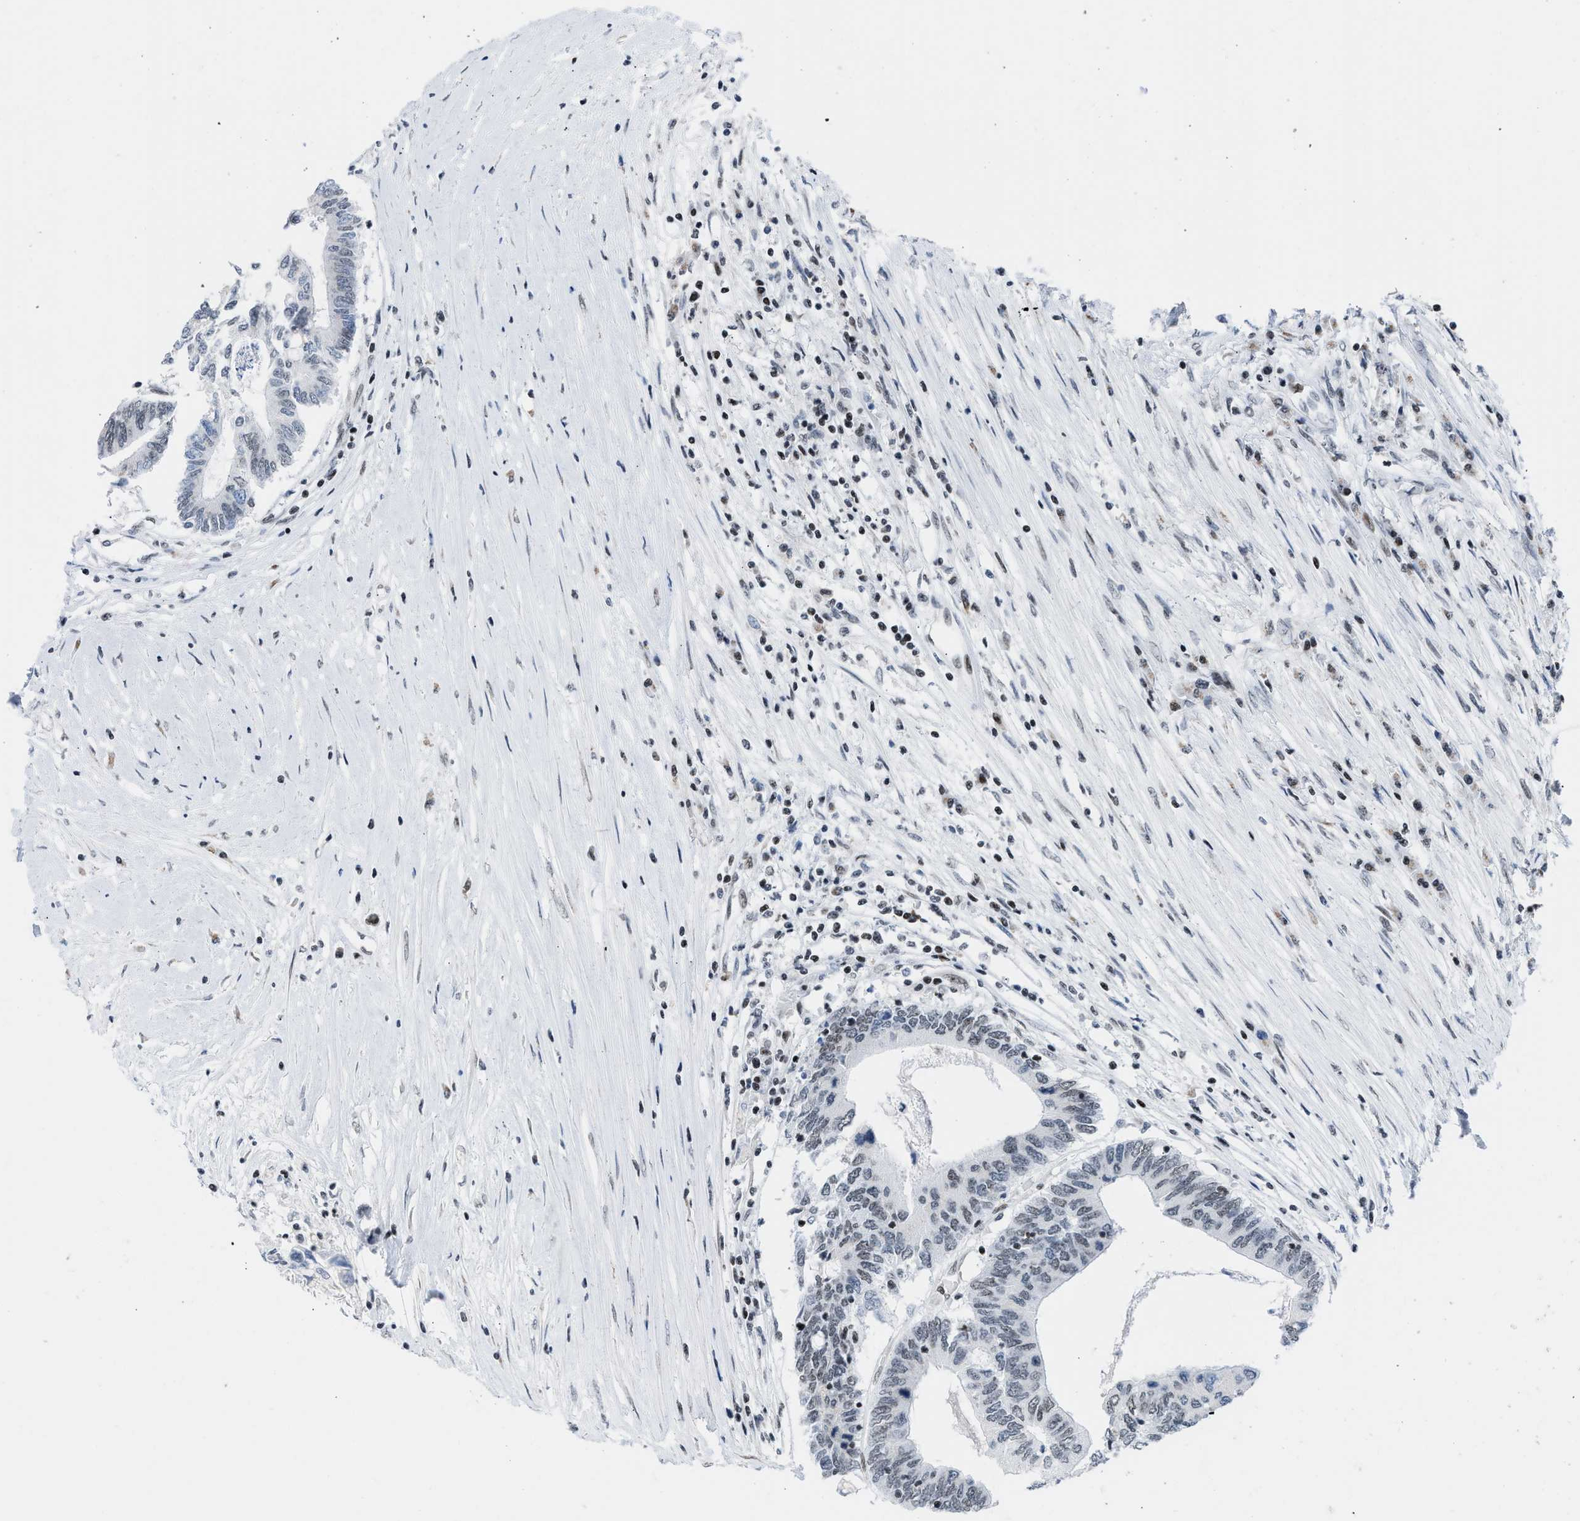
{"staining": {"intensity": "moderate", "quantity": "<25%", "location": "nuclear"}, "tissue": "colorectal cancer", "cell_type": "Tumor cells", "image_type": "cancer", "snomed": [{"axis": "morphology", "description": "Adenocarcinoma, NOS"}, {"axis": "topography", "description": "Rectum"}], "caption": "Immunohistochemical staining of colorectal cancer reveals low levels of moderate nuclear positivity in about <25% of tumor cells.", "gene": "TERF2IP", "patient": {"sex": "male", "age": 63}}